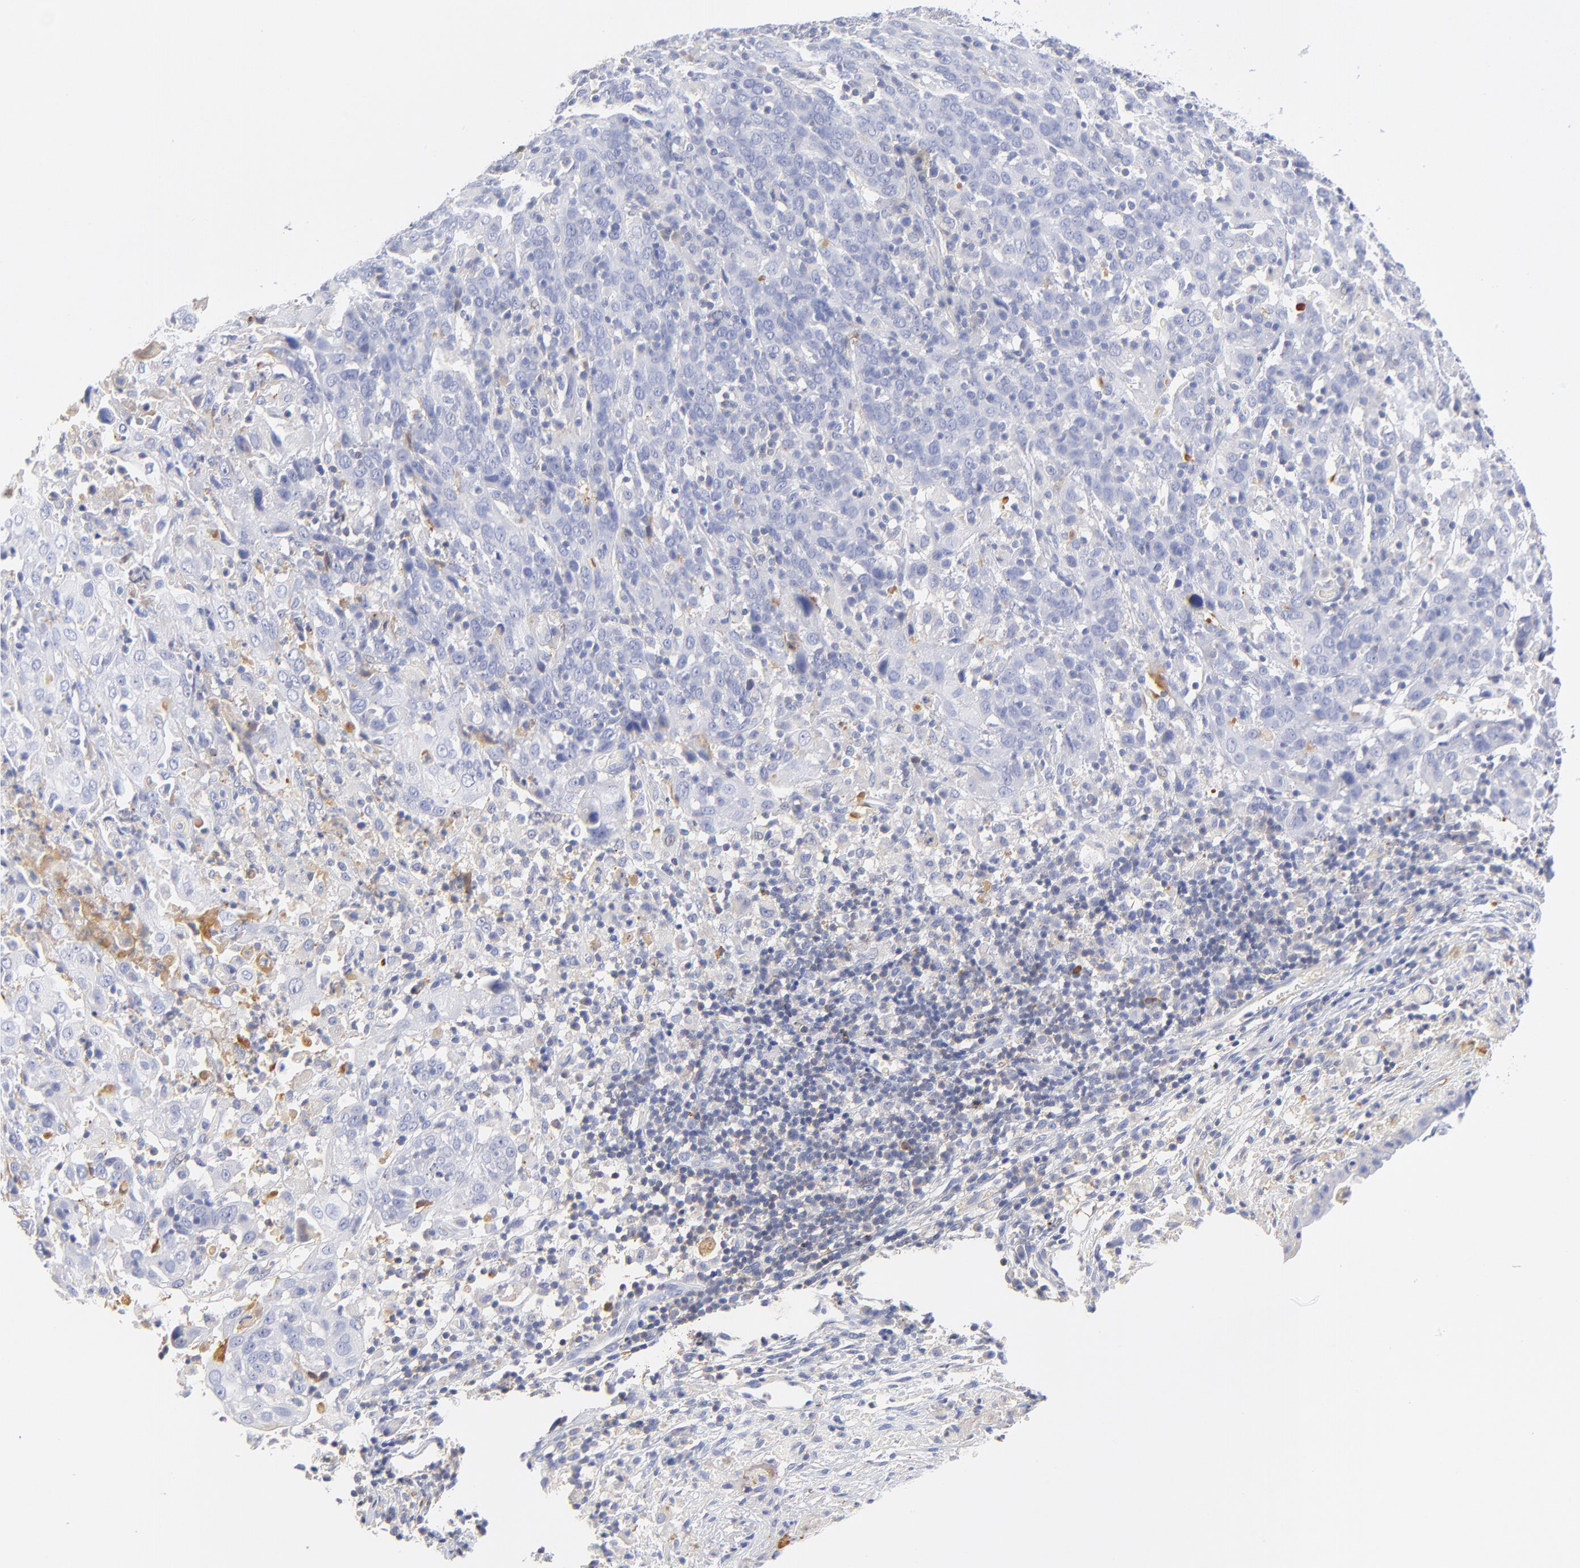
{"staining": {"intensity": "negative", "quantity": "none", "location": "none"}, "tissue": "cervical cancer", "cell_type": "Tumor cells", "image_type": "cancer", "snomed": [{"axis": "morphology", "description": "Normal tissue, NOS"}, {"axis": "morphology", "description": "Squamous cell carcinoma, NOS"}, {"axis": "topography", "description": "Cervix"}], "caption": "IHC image of human cervical cancer stained for a protein (brown), which exhibits no staining in tumor cells. (DAB (3,3'-diaminobenzidine) IHC, high magnification).", "gene": "MDGA2", "patient": {"sex": "female", "age": 67}}